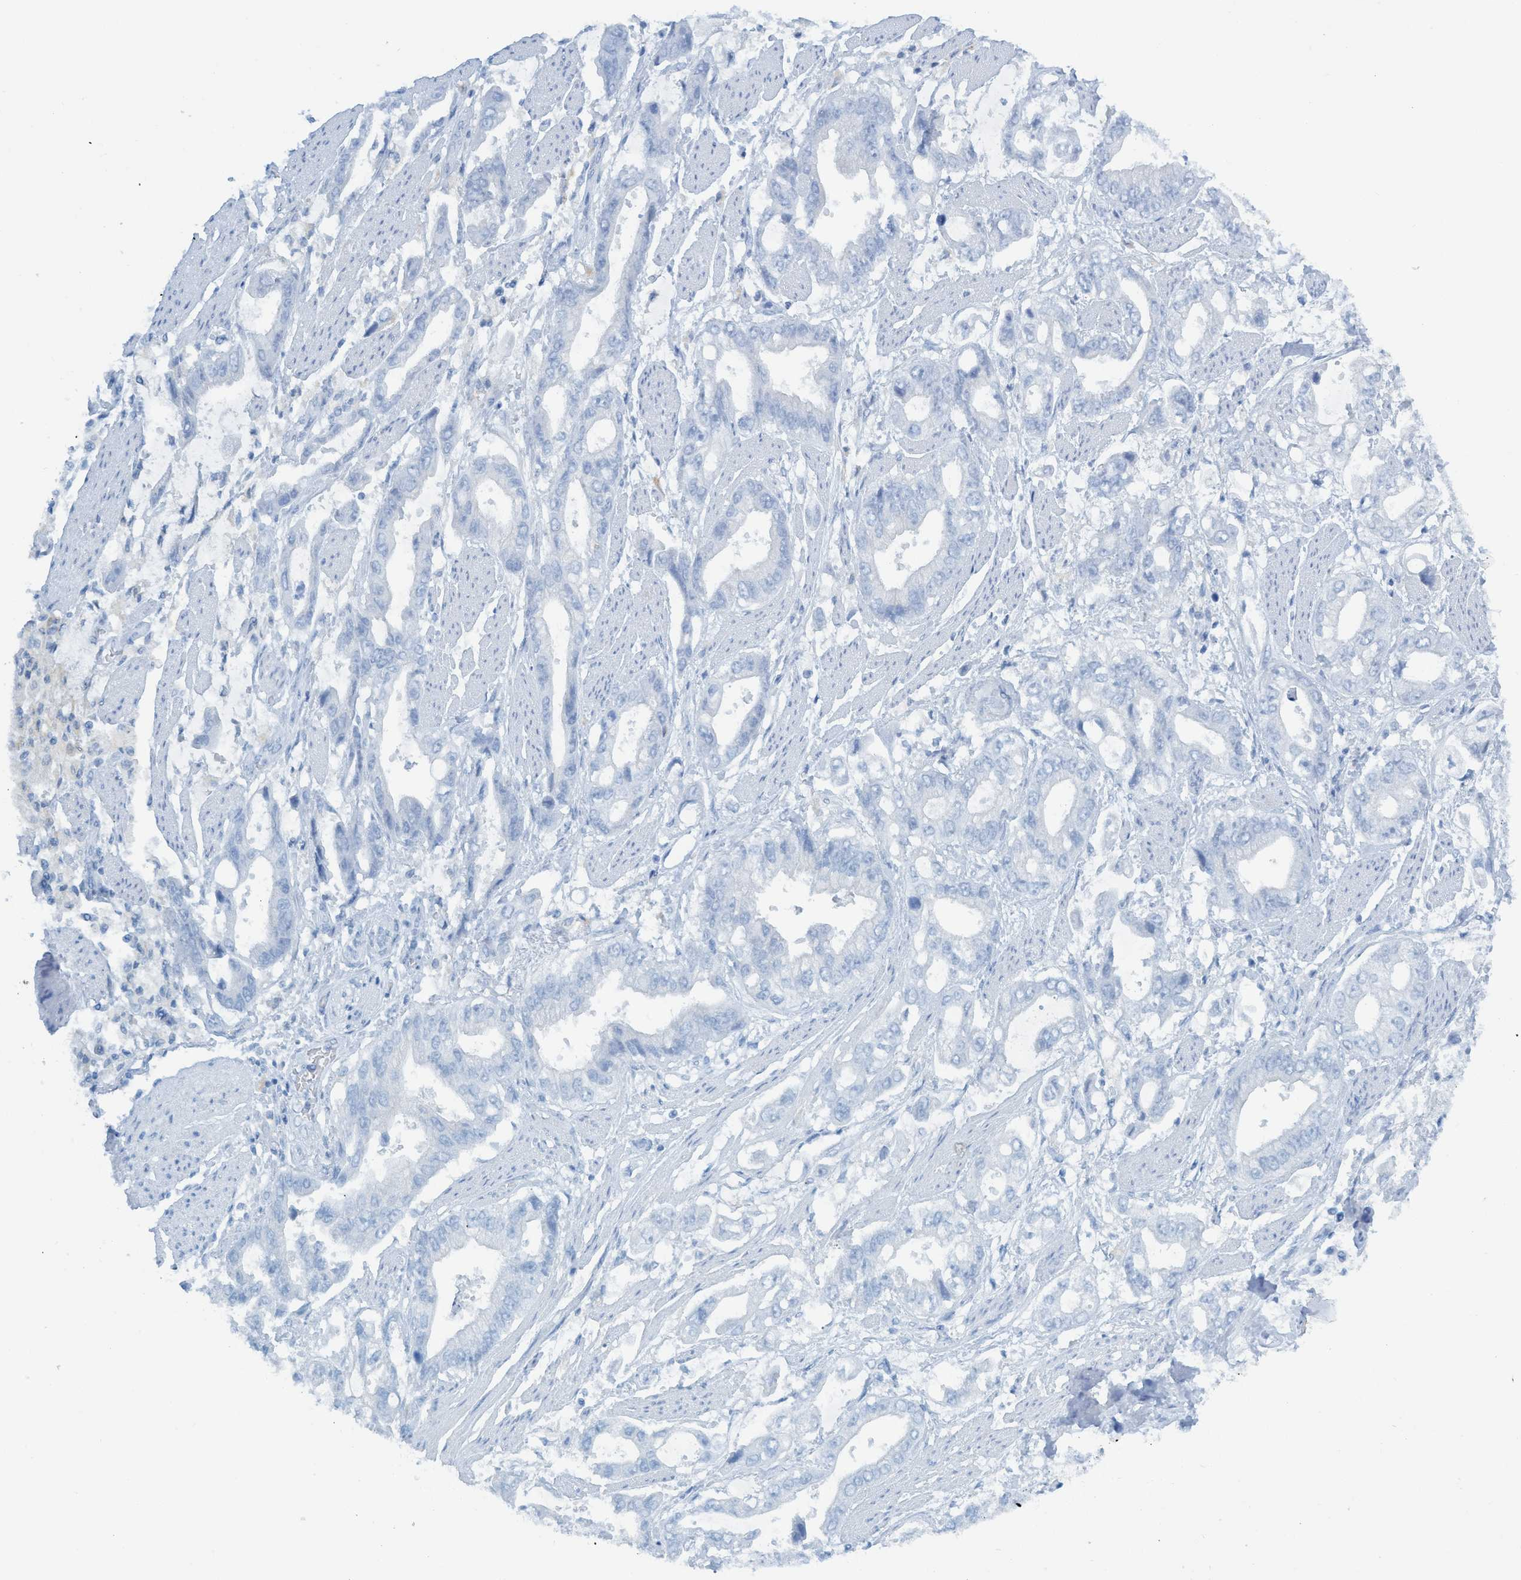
{"staining": {"intensity": "negative", "quantity": "none", "location": "none"}, "tissue": "stomach cancer", "cell_type": "Tumor cells", "image_type": "cancer", "snomed": [{"axis": "morphology", "description": "Normal tissue, NOS"}, {"axis": "morphology", "description": "Adenocarcinoma, NOS"}, {"axis": "topography", "description": "Stomach"}], "caption": "Tumor cells are negative for protein expression in human adenocarcinoma (stomach).", "gene": "C21orf62", "patient": {"sex": "male", "age": 62}}